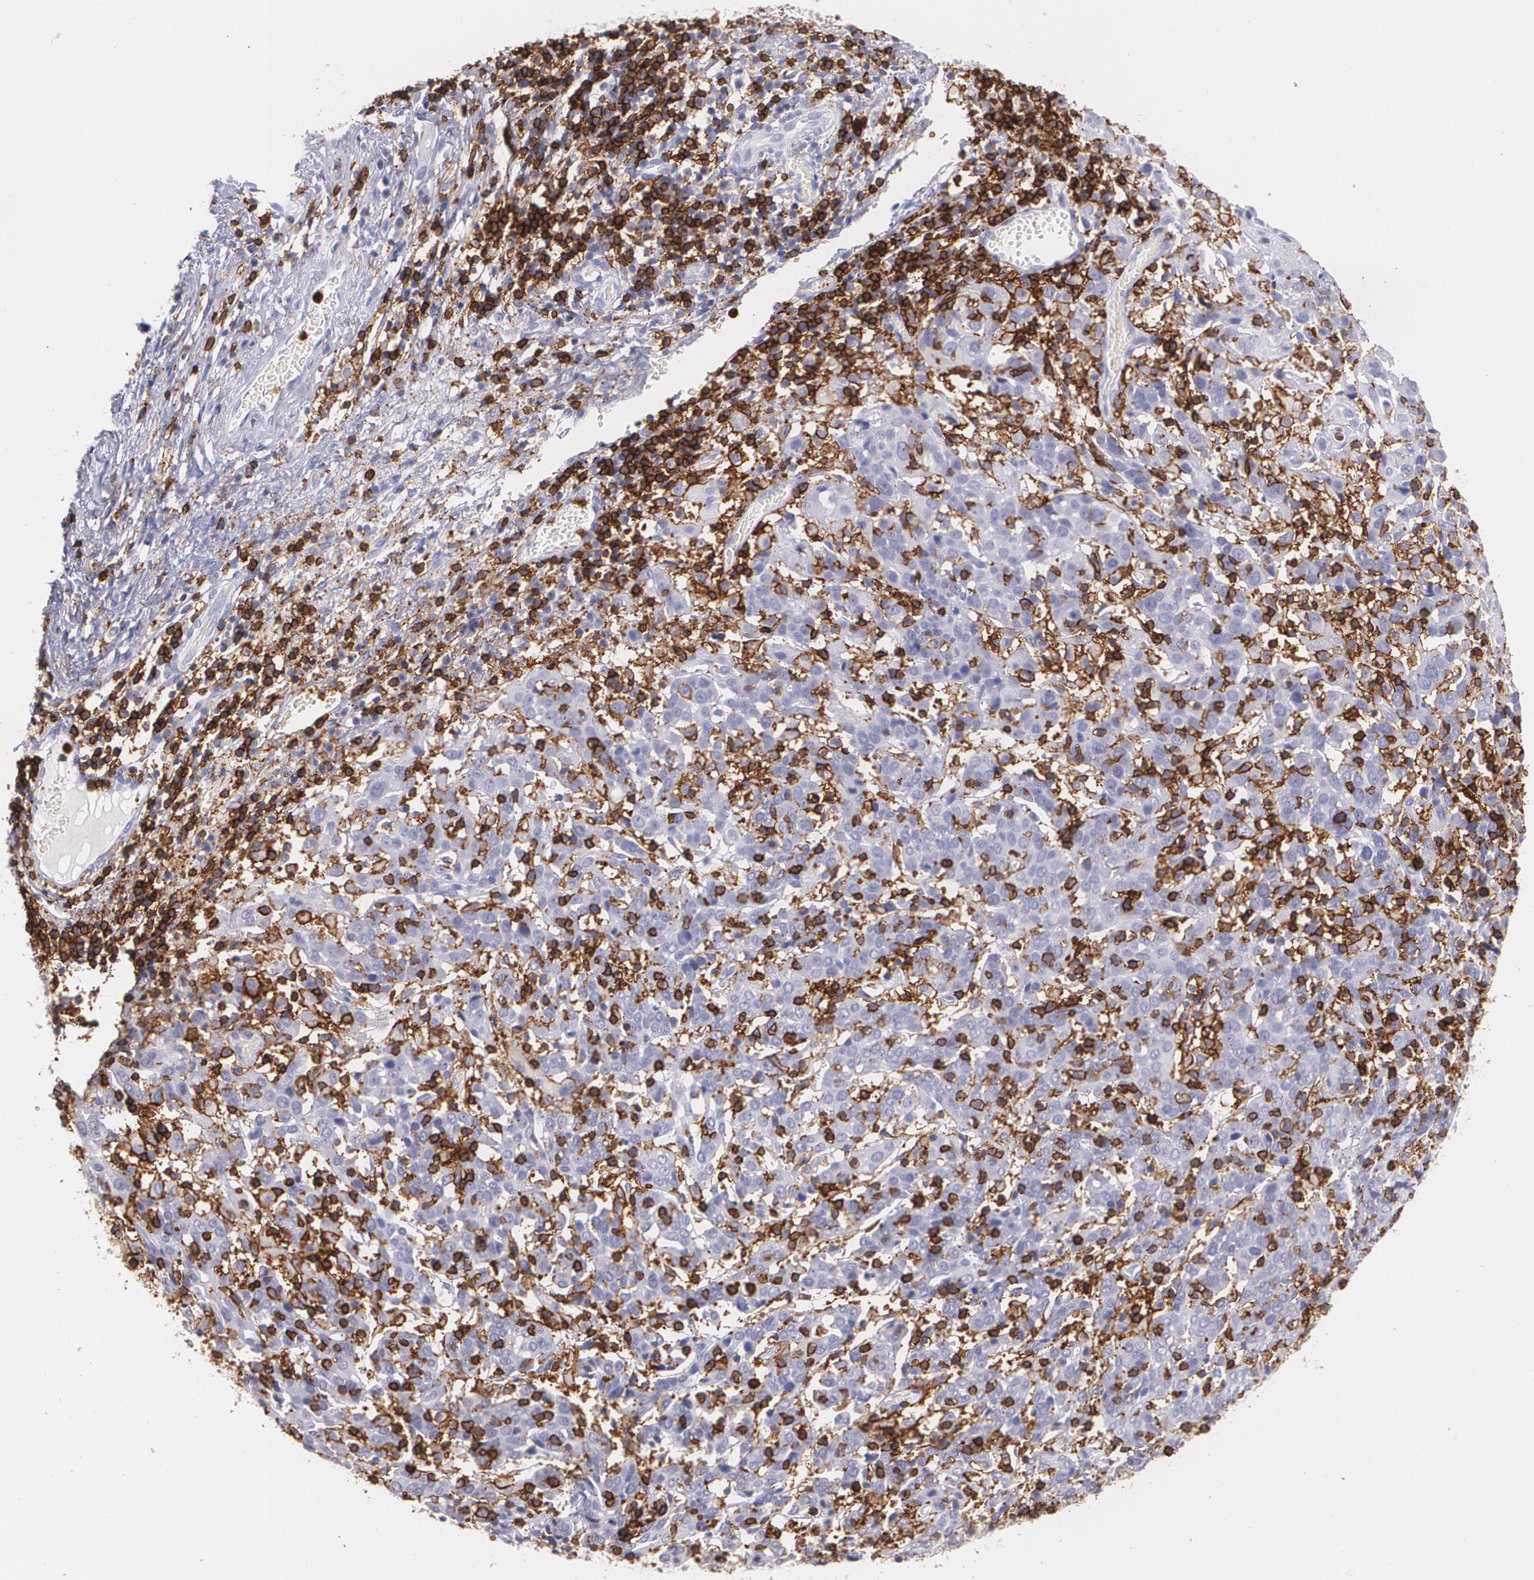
{"staining": {"intensity": "negative", "quantity": "none", "location": "none"}, "tissue": "cervical cancer", "cell_type": "Tumor cells", "image_type": "cancer", "snomed": [{"axis": "morphology", "description": "Normal tissue, NOS"}, {"axis": "morphology", "description": "Squamous cell carcinoma, NOS"}, {"axis": "topography", "description": "Cervix"}], "caption": "High magnification brightfield microscopy of cervical cancer (squamous cell carcinoma) stained with DAB (3,3'-diaminobenzidine) (brown) and counterstained with hematoxylin (blue): tumor cells show no significant expression.", "gene": "PTPRC", "patient": {"sex": "female", "age": 67}}